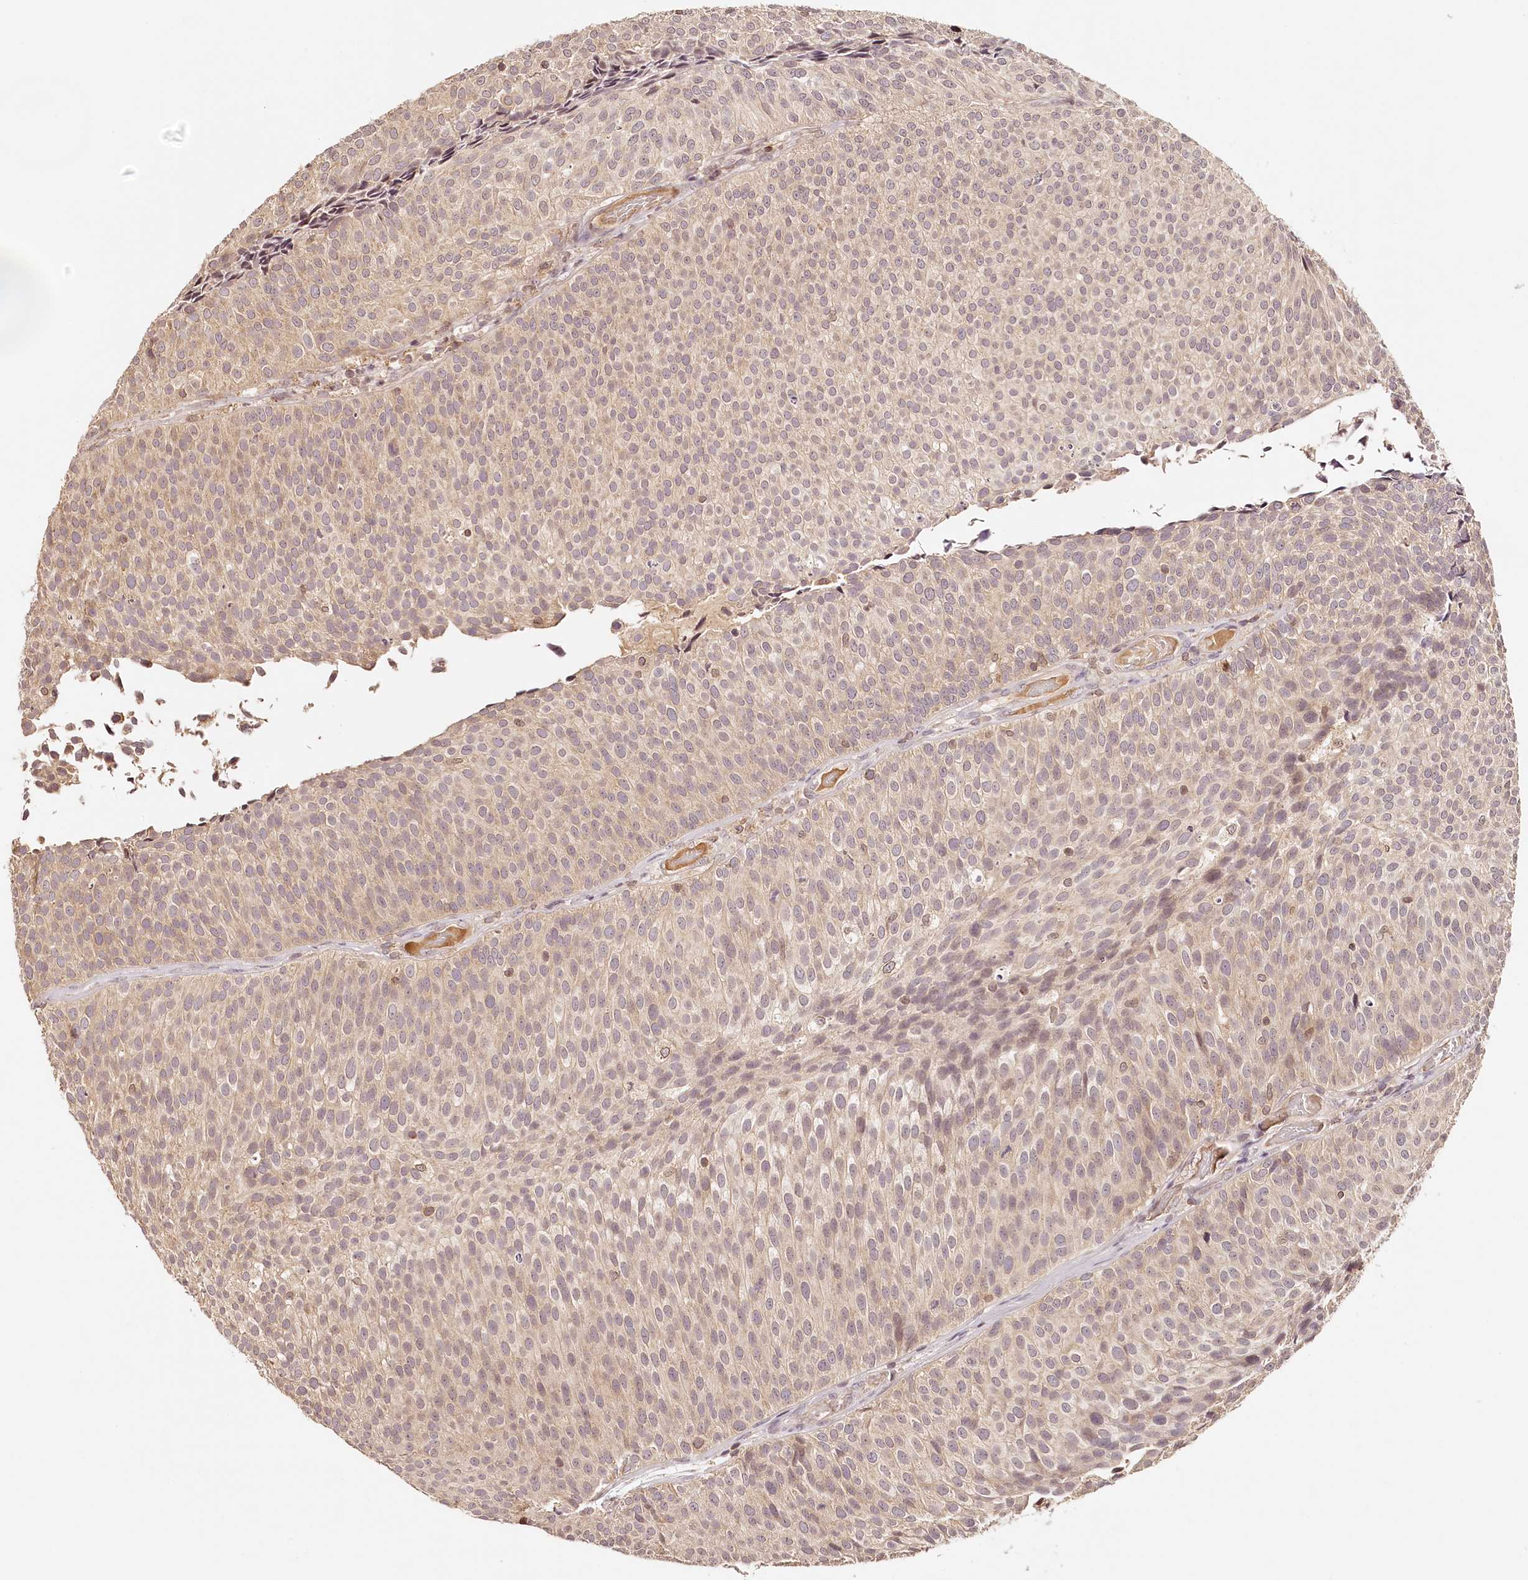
{"staining": {"intensity": "weak", "quantity": "25%-75%", "location": "cytoplasmic/membranous,nuclear"}, "tissue": "urothelial cancer", "cell_type": "Tumor cells", "image_type": "cancer", "snomed": [{"axis": "morphology", "description": "Urothelial carcinoma, Low grade"}, {"axis": "topography", "description": "Urinary bladder"}], "caption": "Human urothelial cancer stained with a protein marker reveals weak staining in tumor cells.", "gene": "SYNGR1", "patient": {"sex": "male", "age": 86}}